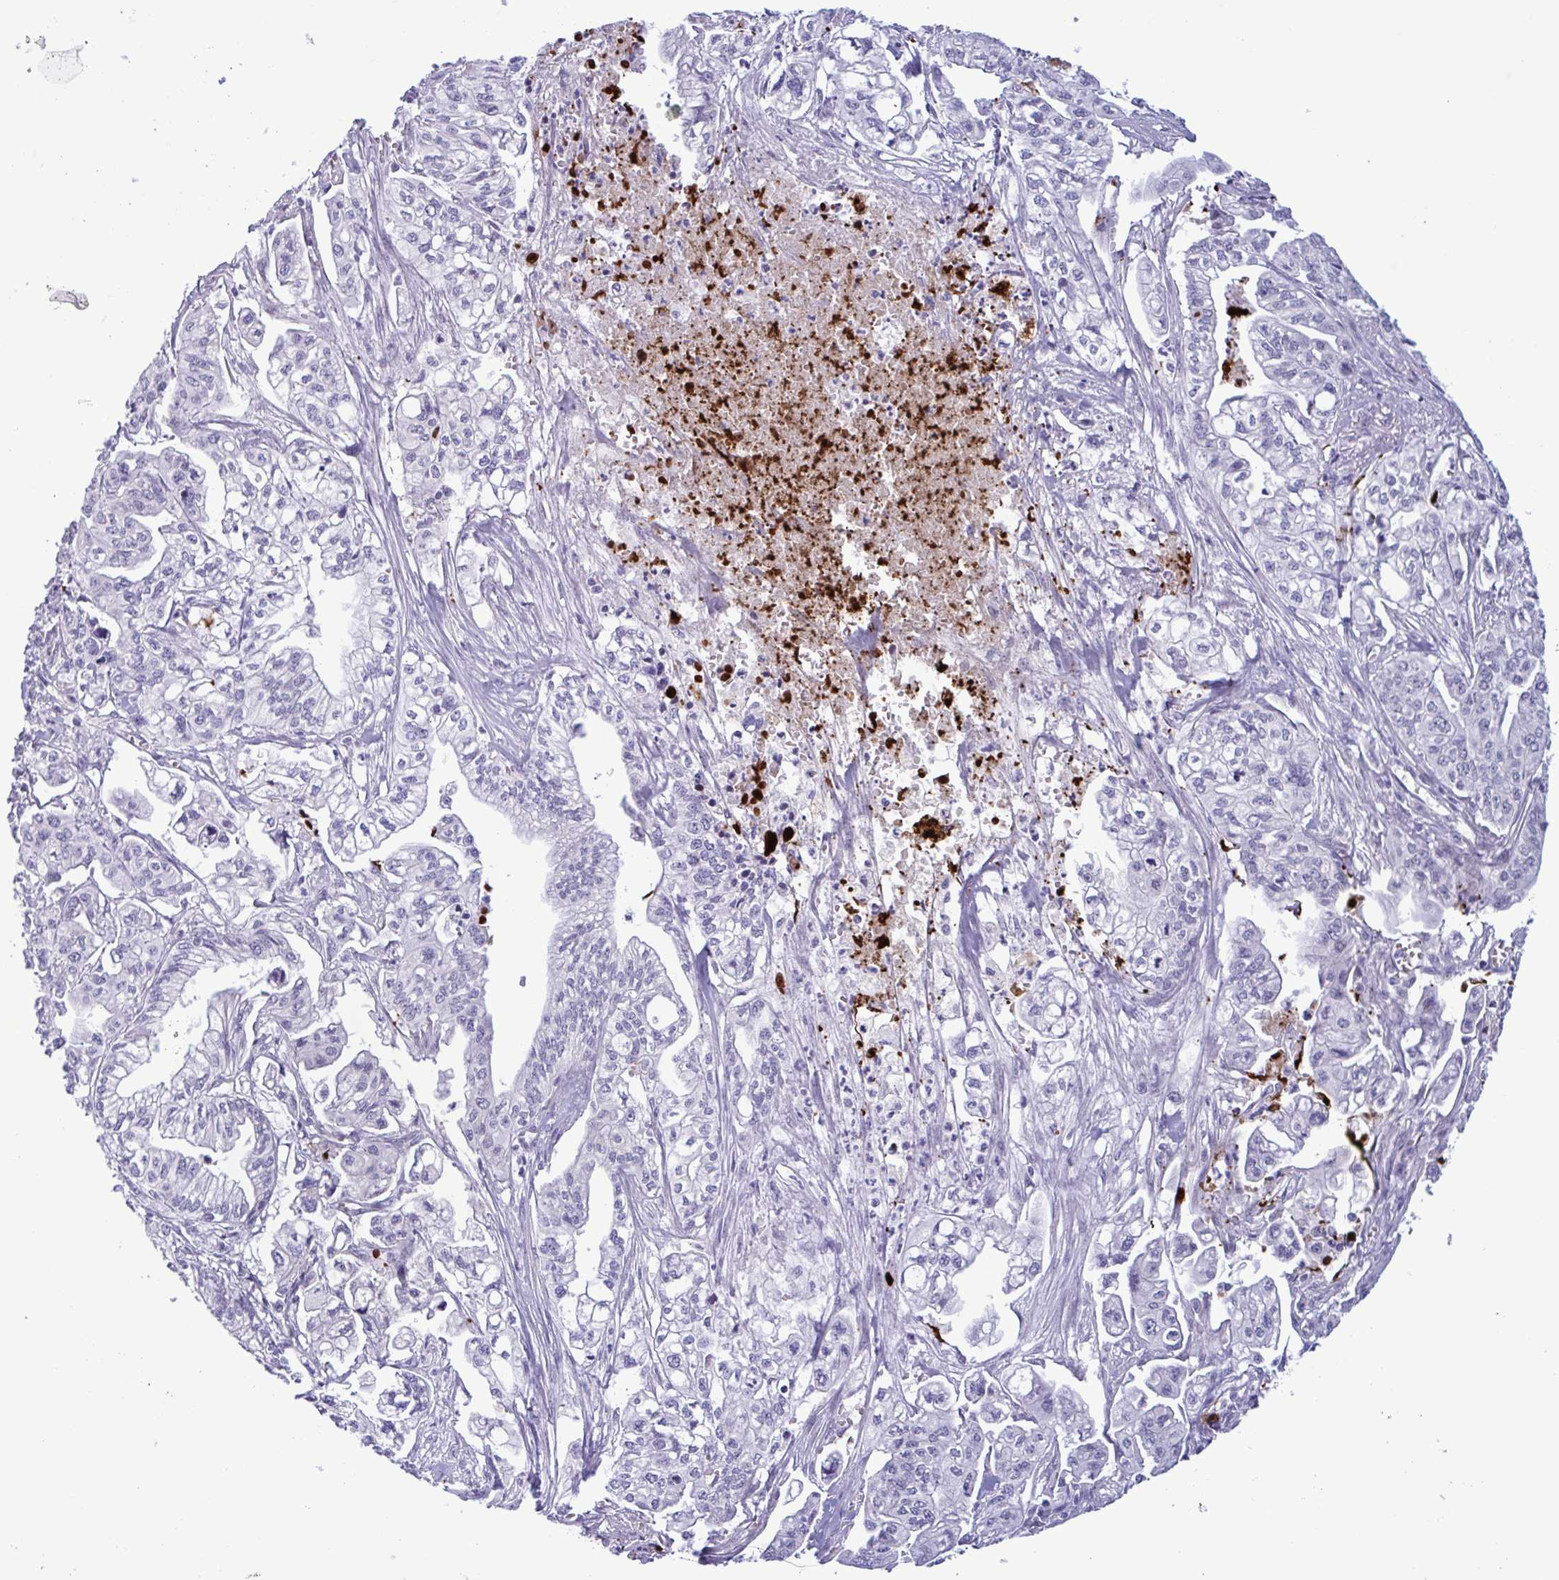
{"staining": {"intensity": "negative", "quantity": "none", "location": "none"}, "tissue": "pancreatic cancer", "cell_type": "Tumor cells", "image_type": "cancer", "snomed": [{"axis": "morphology", "description": "Adenocarcinoma, NOS"}, {"axis": "topography", "description": "Pancreas"}], "caption": "DAB immunohistochemical staining of human pancreatic adenocarcinoma reveals no significant positivity in tumor cells.", "gene": "DOCK11", "patient": {"sex": "male", "age": 68}}